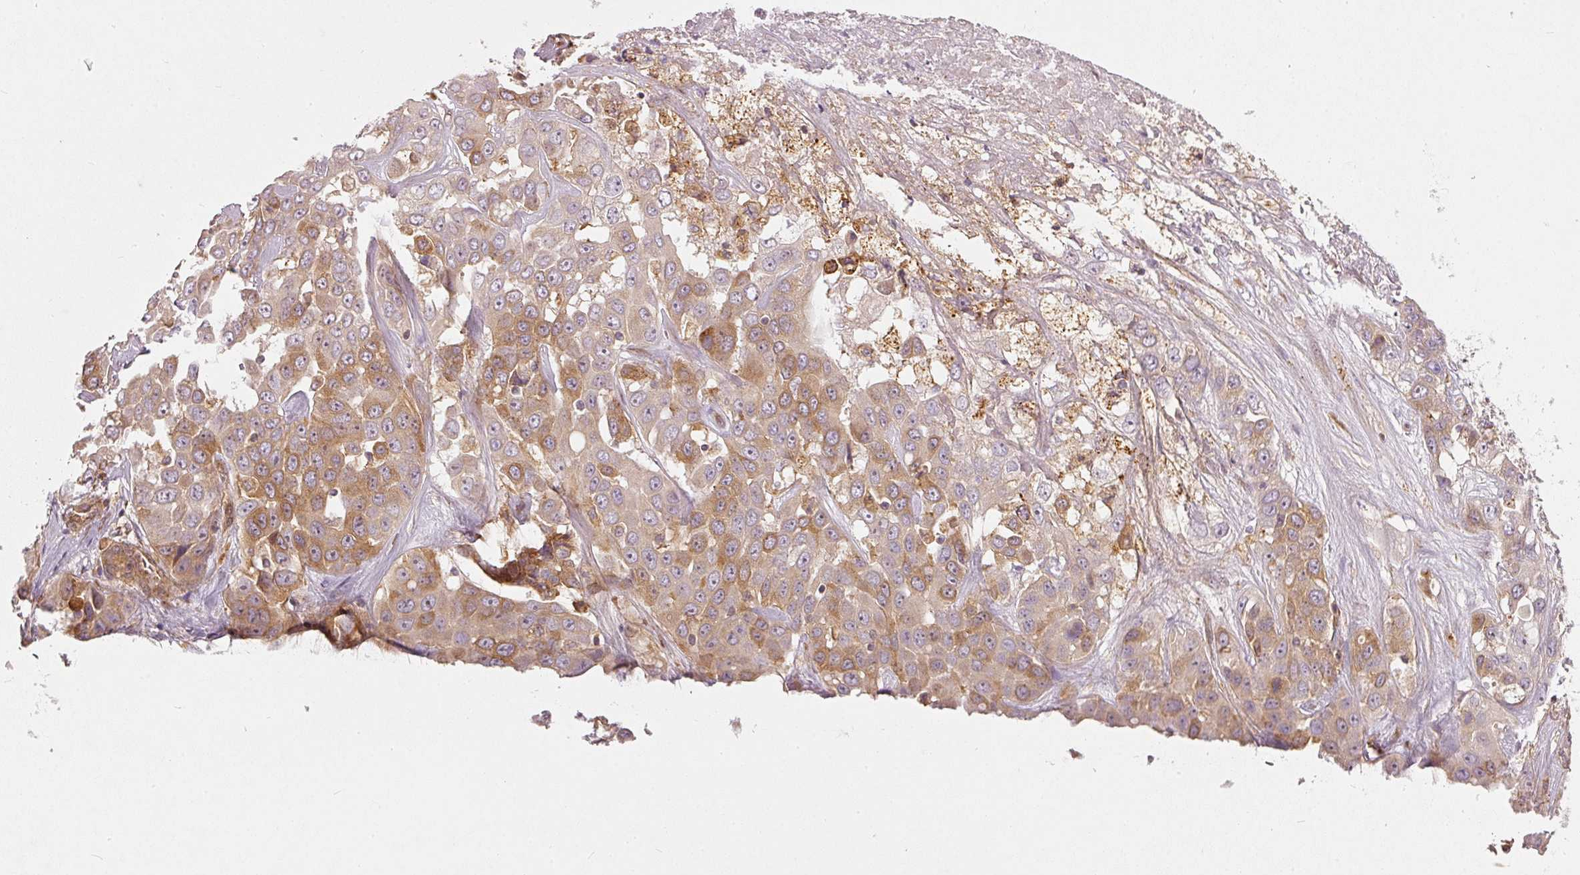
{"staining": {"intensity": "moderate", "quantity": "25%-75%", "location": "cytoplasmic/membranous"}, "tissue": "liver cancer", "cell_type": "Tumor cells", "image_type": "cancer", "snomed": [{"axis": "morphology", "description": "Cholangiocarcinoma"}, {"axis": "topography", "description": "Liver"}], "caption": "IHC staining of cholangiocarcinoma (liver), which exhibits medium levels of moderate cytoplasmic/membranous positivity in about 25%-75% of tumor cells indicating moderate cytoplasmic/membranous protein expression. The staining was performed using DAB (3,3'-diaminobenzidine) (brown) for protein detection and nuclei were counterstained in hematoxylin (blue).", "gene": "ZNF580", "patient": {"sex": "female", "age": 52}}